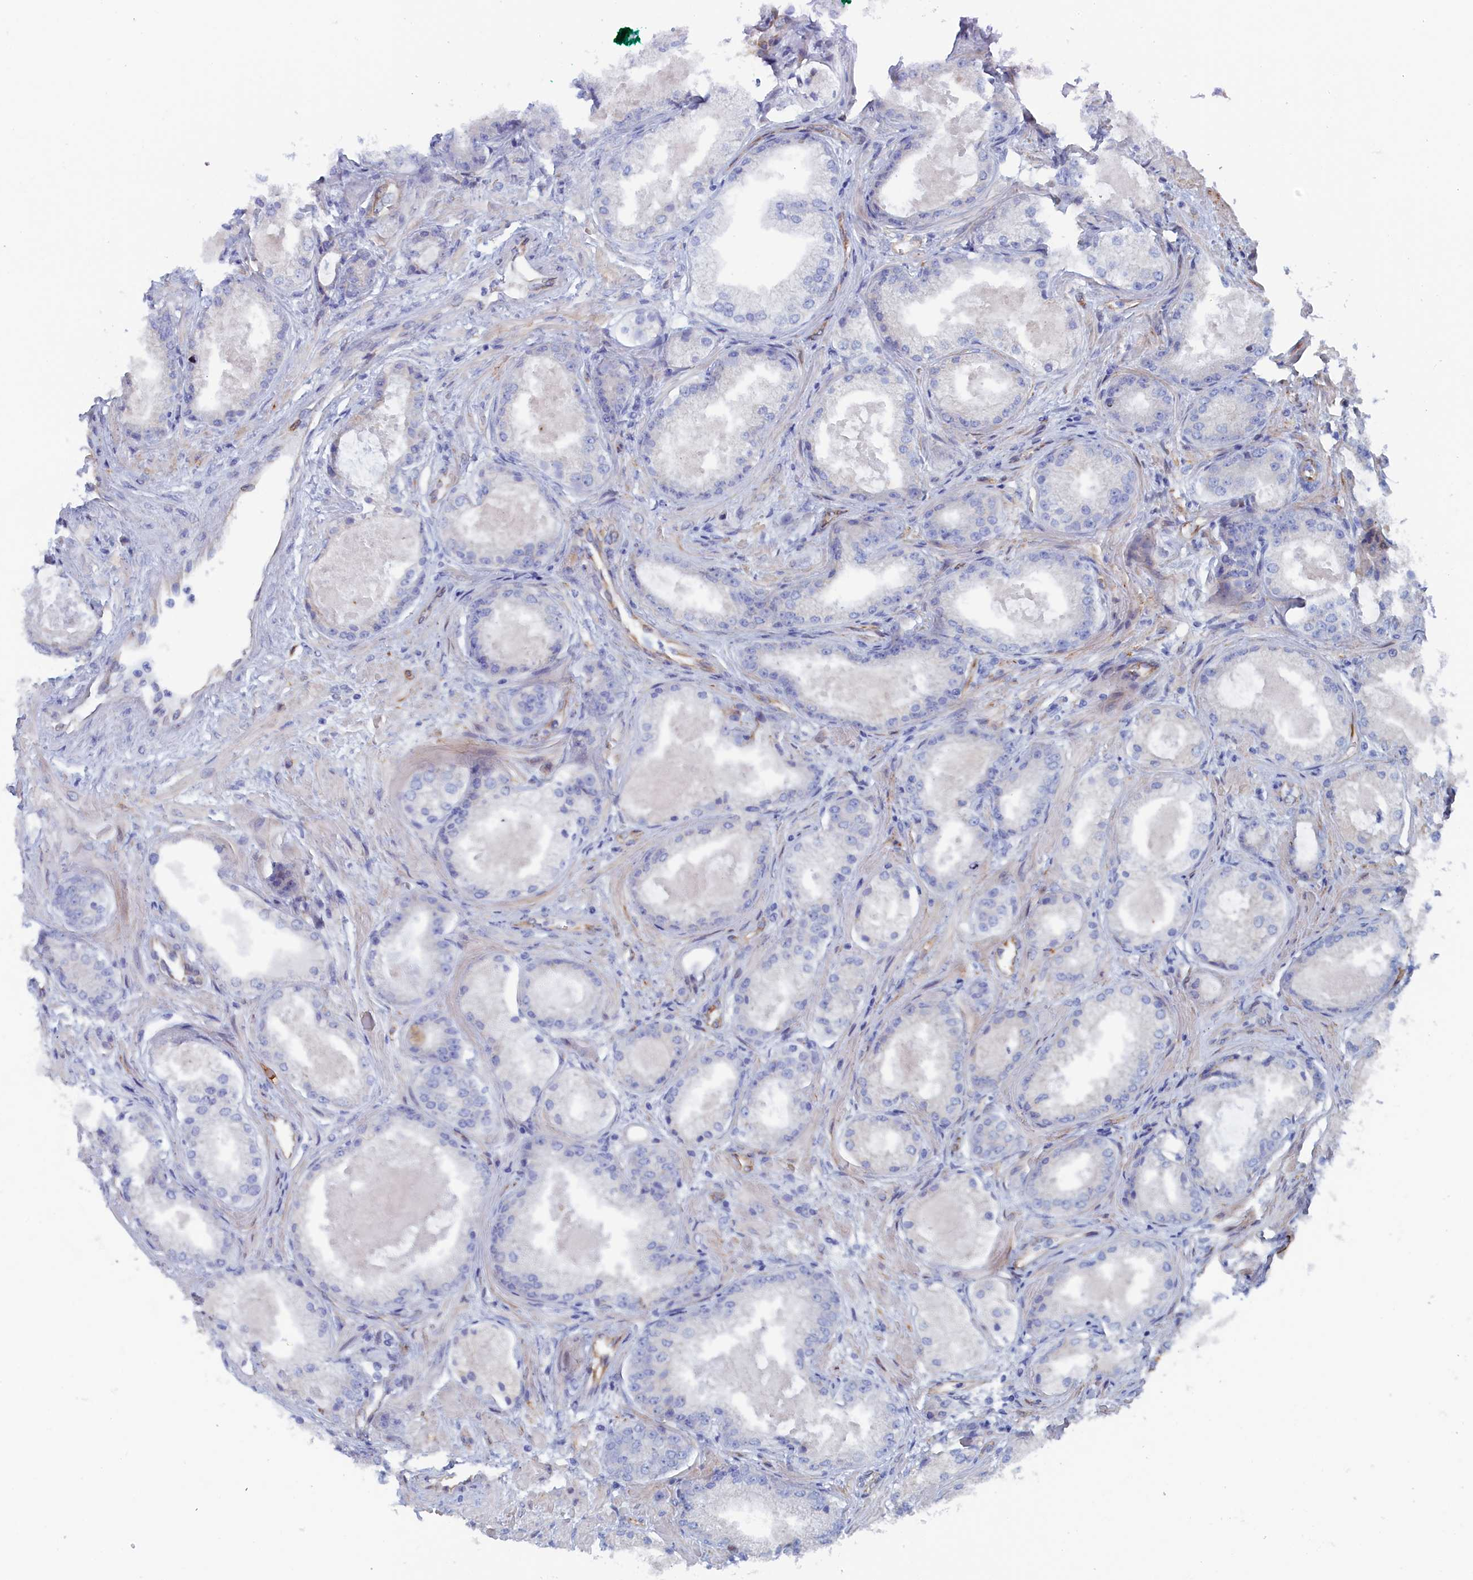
{"staining": {"intensity": "negative", "quantity": "none", "location": "none"}, "tissue": "prostate cancer", "cell_type": "Tumor cells", "image_type": "cancer", "snomed": [{"axis": "morphology", "description": "Adenocarcinoma, Low grade"}, {"axis": "topography", "description": "Prostate"}], "caption": "Immunohistochemistry (IHC) of human adenocarcinoma (low-grade) (prostate) demonstrates no expression in tumor cells.", "gene": "COG7", "patient": {"sex": "male", "age": 68}}